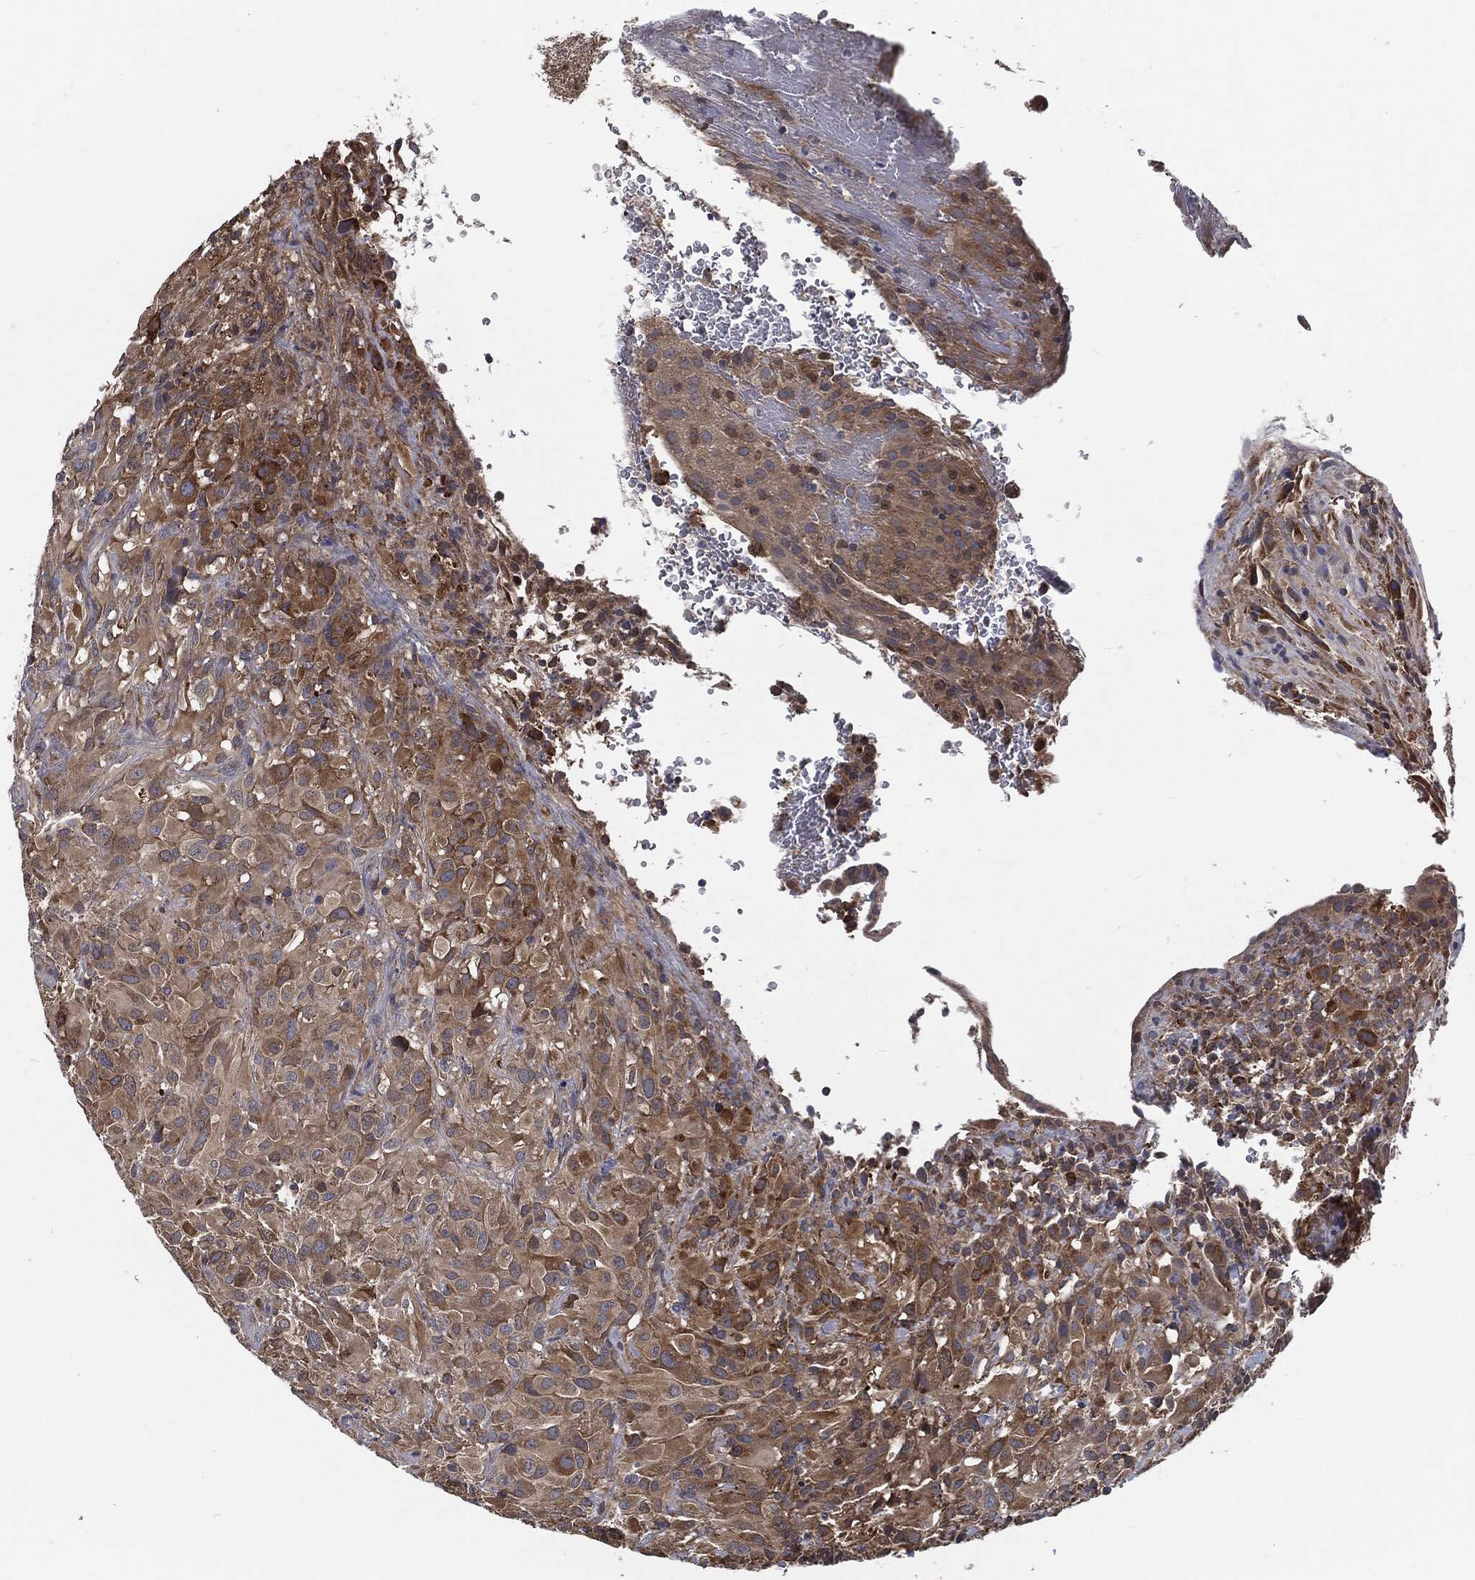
{"staining": {"intensity": "moderate", "quantity": "25%-75%", "location": "cytoplasmic/membranous,nuclear"}, "tissue": "glioma", "cell_type": "Tumor cells", "image_type": "cancer", "snomed": [{"axis": "morphology", "description": "Glioma, malignant, High grade"}, {"axis": "topography", "description": "Cerebral cortex"}], "caption": "There is medium levels of moderate cytoplasmic/membranous and nuclear staining in tumor cells of malignant glioma (high-grade), as demonstrated by immunohistochemical staining (brown color).", "gene": "PRDX4", "patient": {"sex": "male", "age": 35}}